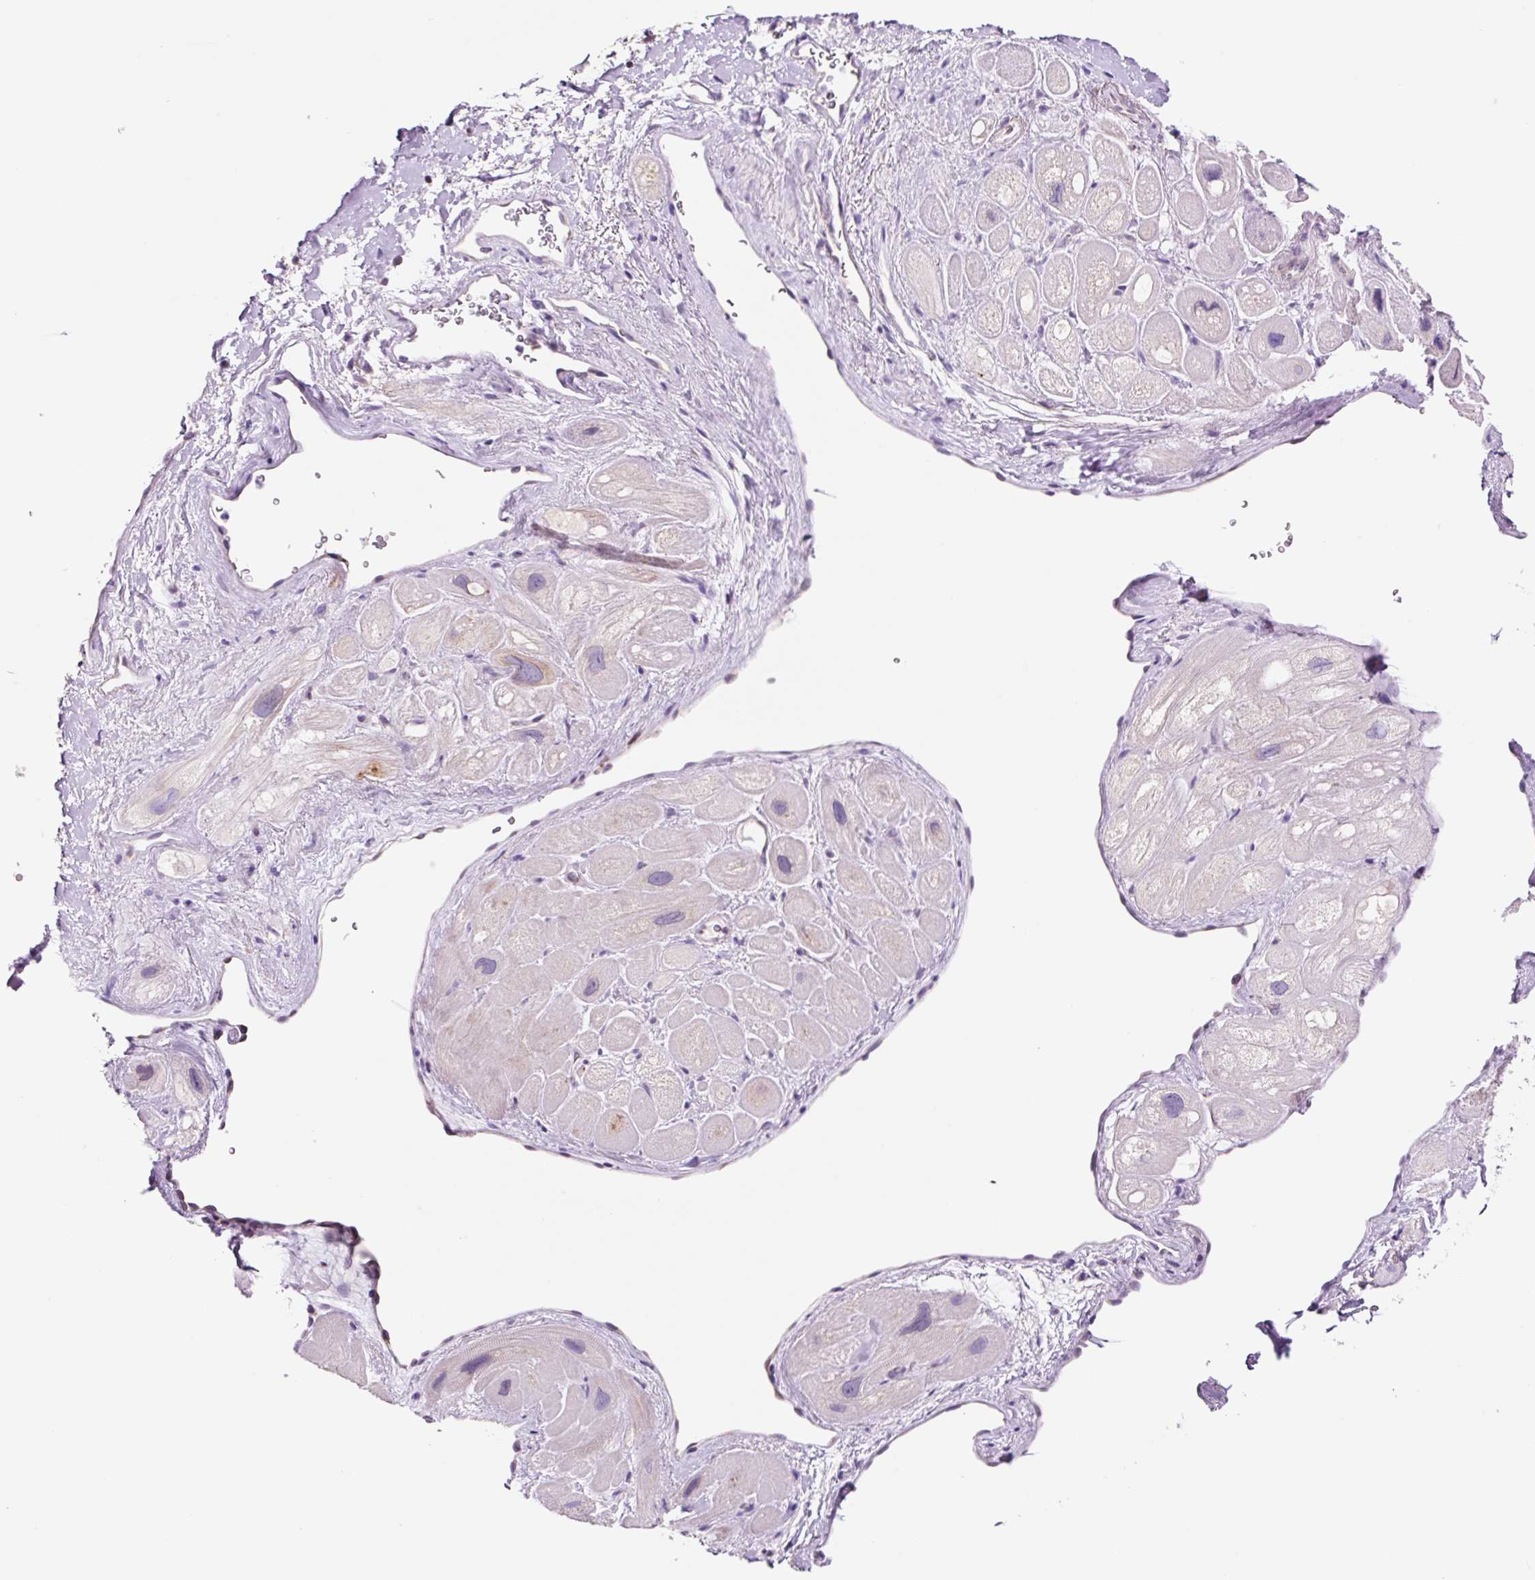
{"staining": {"intensity": "negative", "quantity": "none", "location": "none"}, "tissue": "heart muscle", "cell_type": "Cardiomyocytes", "image_type": "normal", "snomed": [{"axis": "morphology", "description": "Normal tissue, NOS"}, {"axis": "topography", "description": "Heart"}], "caption": "Immunohistochemistry (IHC) of normal human heart muscle displays no positivity in cardiomyocytes.", "gene": "RPL41", "patient": {"sex": "male", "age": 49}}